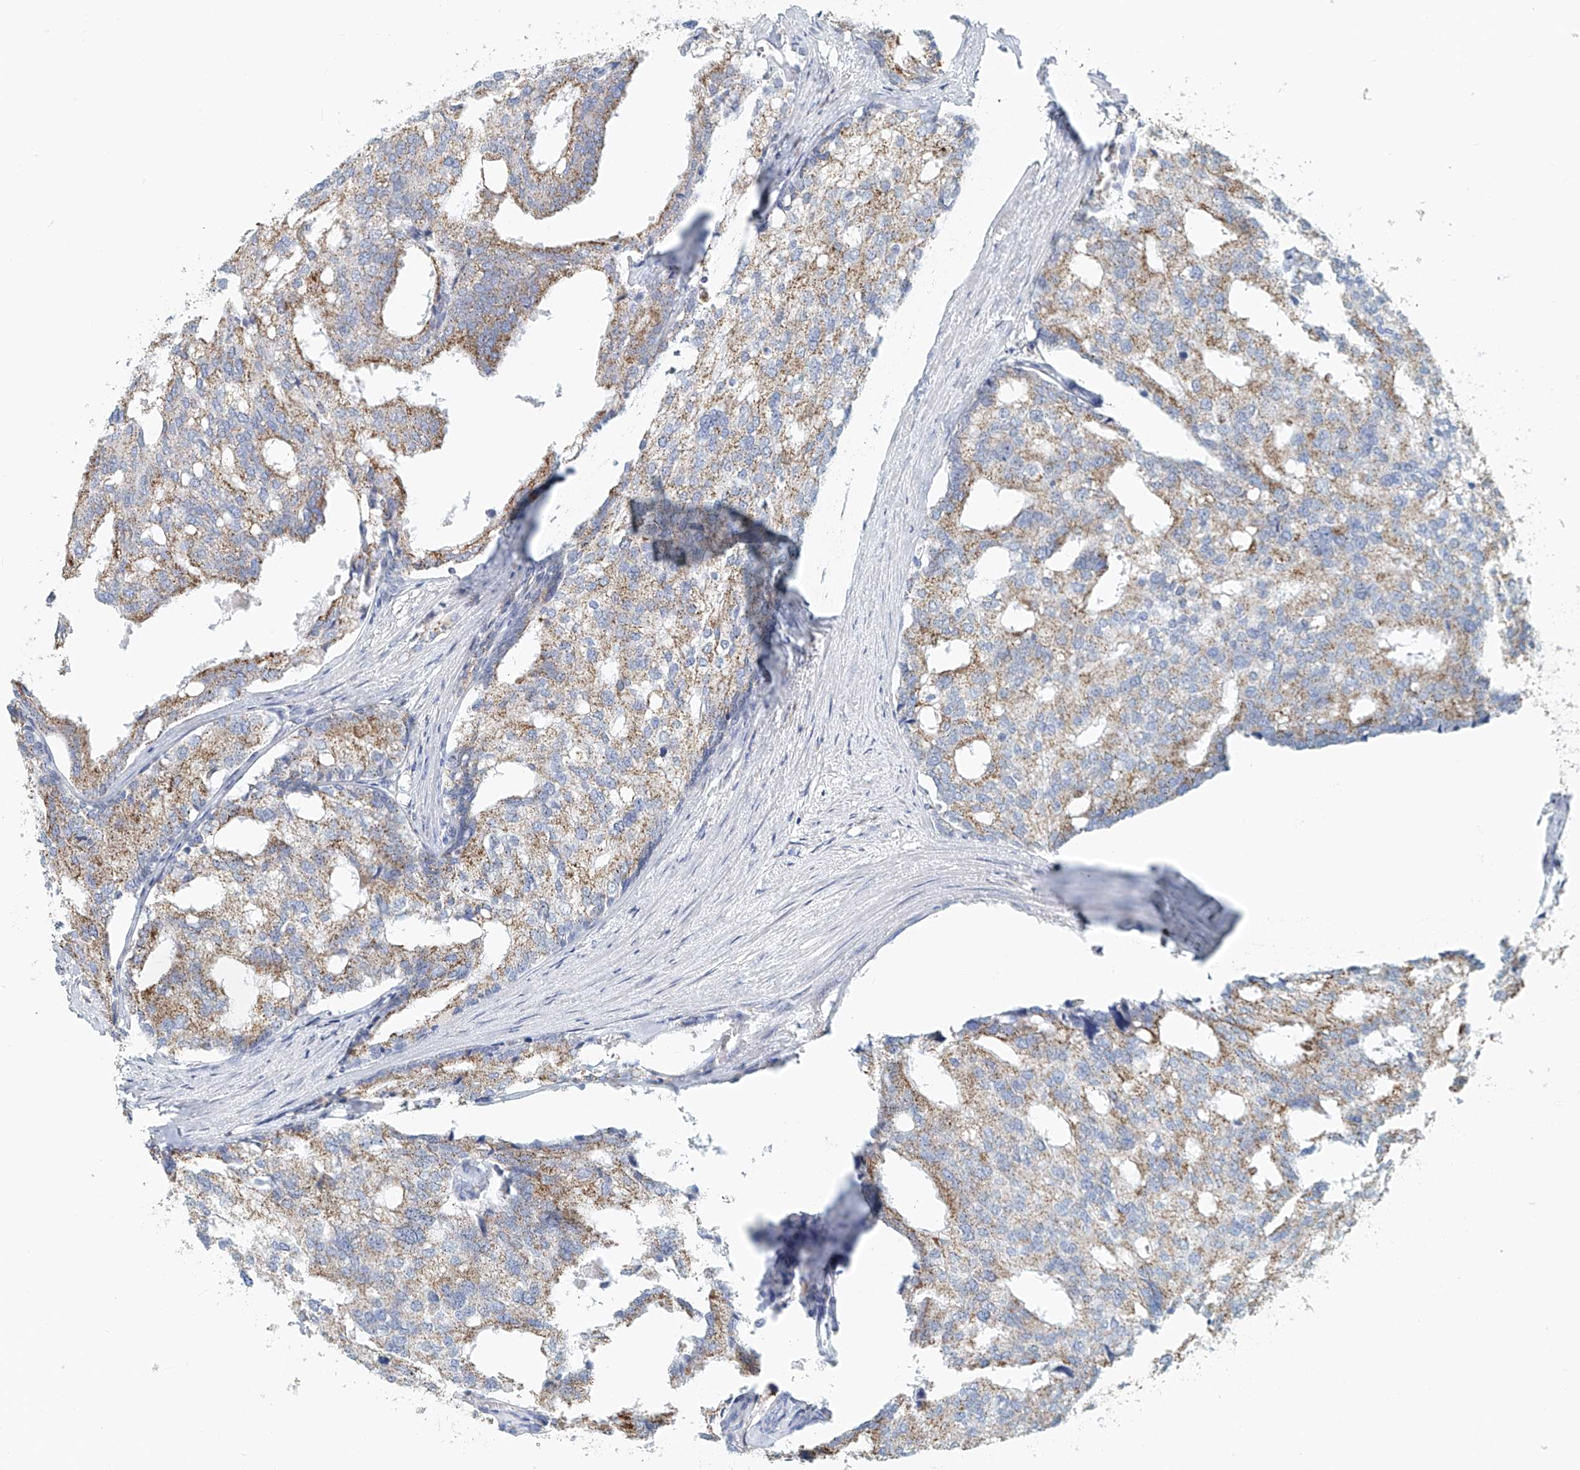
{"staining": {"intensity": "moderate", "quantity": "25%-75%", "location": "cytoplasmic/membranous"}, "tissue": "prostate cancer", "cell_type": "Tumor cells", "image_type": "cancer", "snomed": [{"axis": "morphology", "description": "Adenocarcinoma, High grade"}, {"axis": "topography", "description": "Prostate"}], "caption": "Immunohistochemistry (DAB) staining of high-grade adenocarcinoma (prostate) shows moderate cytoplasmic/membranous protein positivity in about 25%-75% of tumor cells.", "gene": "PTPRA", "patient": {"sex": "male", "age": 50}}